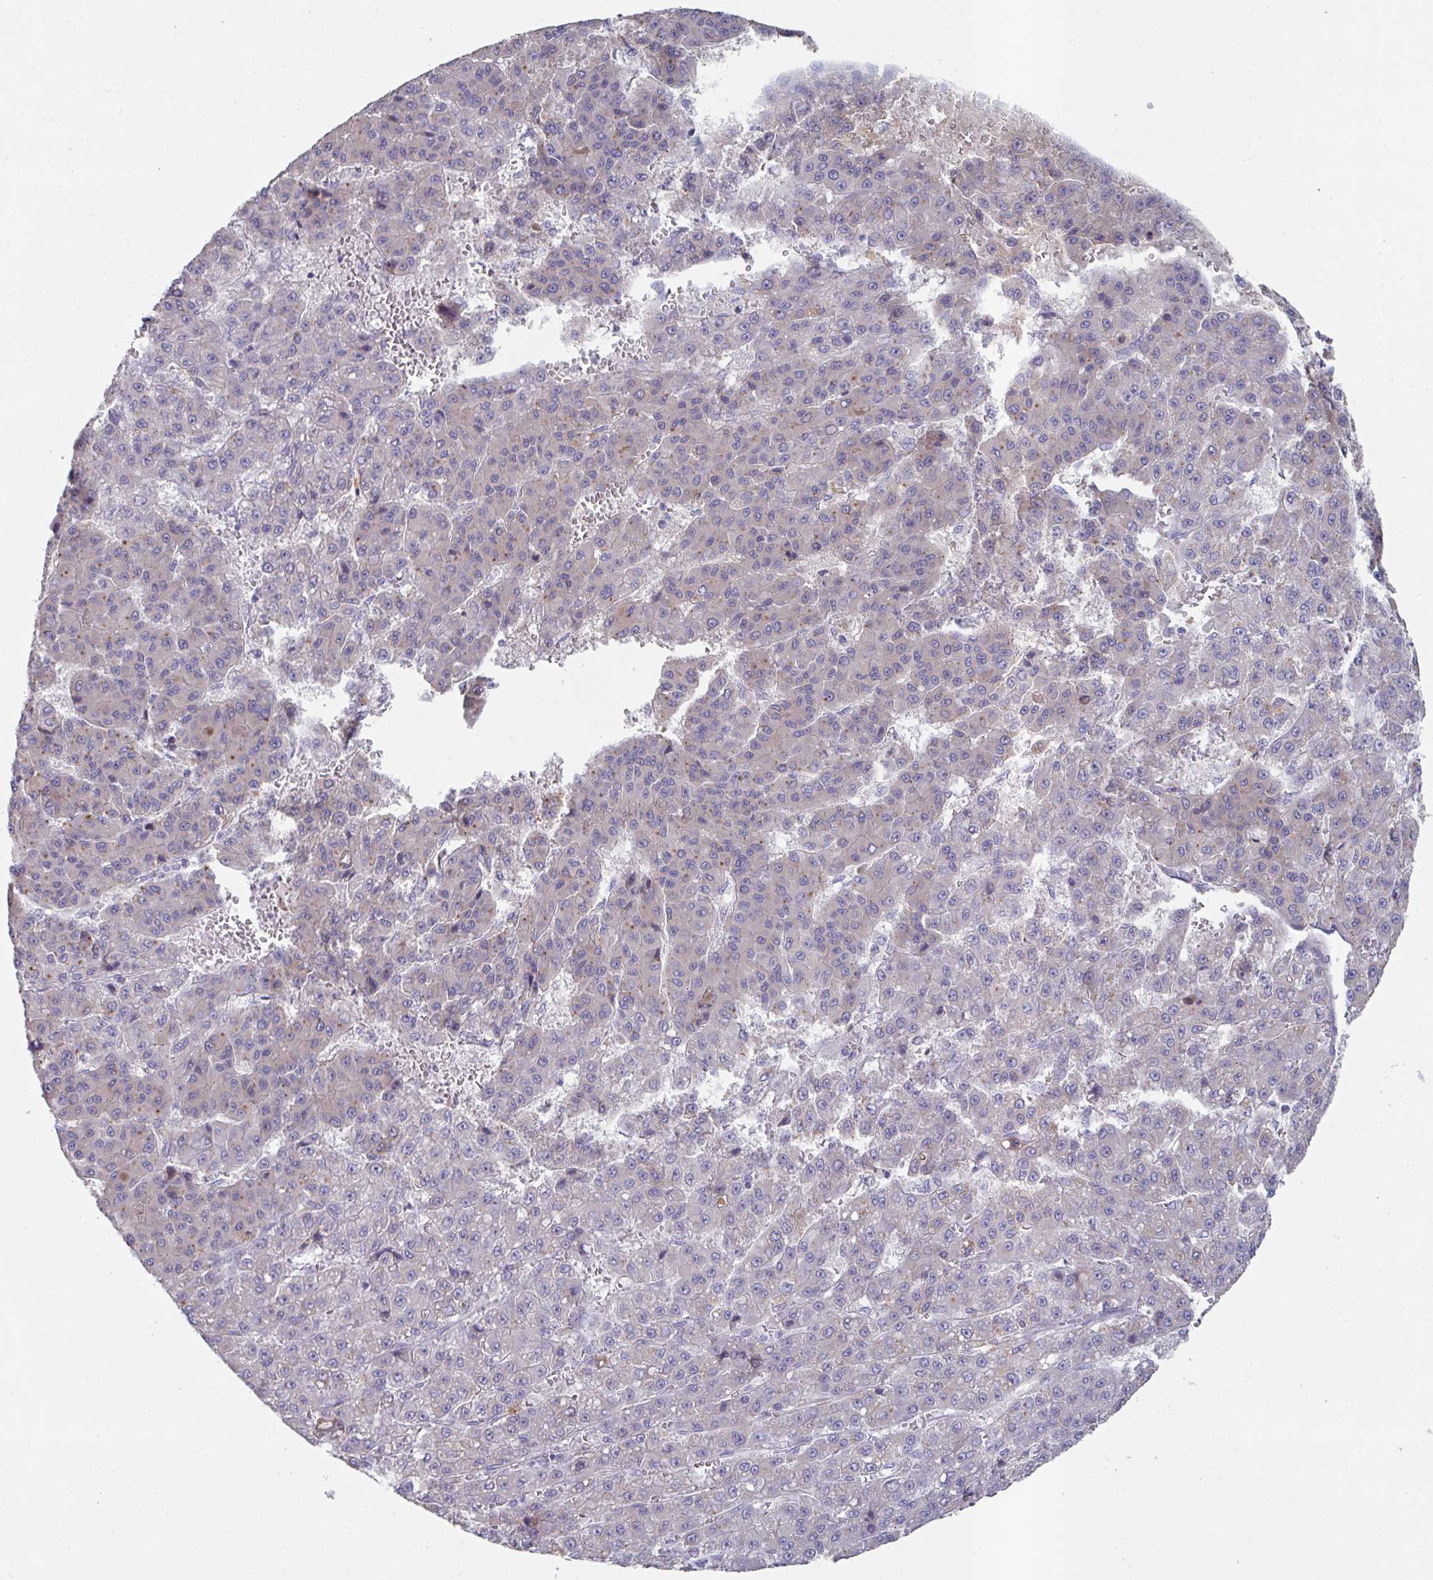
{"staining": {"intensity": "negative", "quantity": "none", "location": "none"}, "tissue": "liver cancer", "cell_type": "Tumor cells", "image_type": "cancer", "snomed": [{"axis": "morphology", "description": "Carcinoma, Hepatocellular, NOS"}, {"axis": "topography", "description": "Liver"}], "caption": "High power microscopy photomicrograph of an immunohistochemistry (IHC) photomicrograph of liver cancer, revealing no significant positivity in tumor cells.", "gene": "HGFAC", "patient": {"sex": "male", "age": 70}}